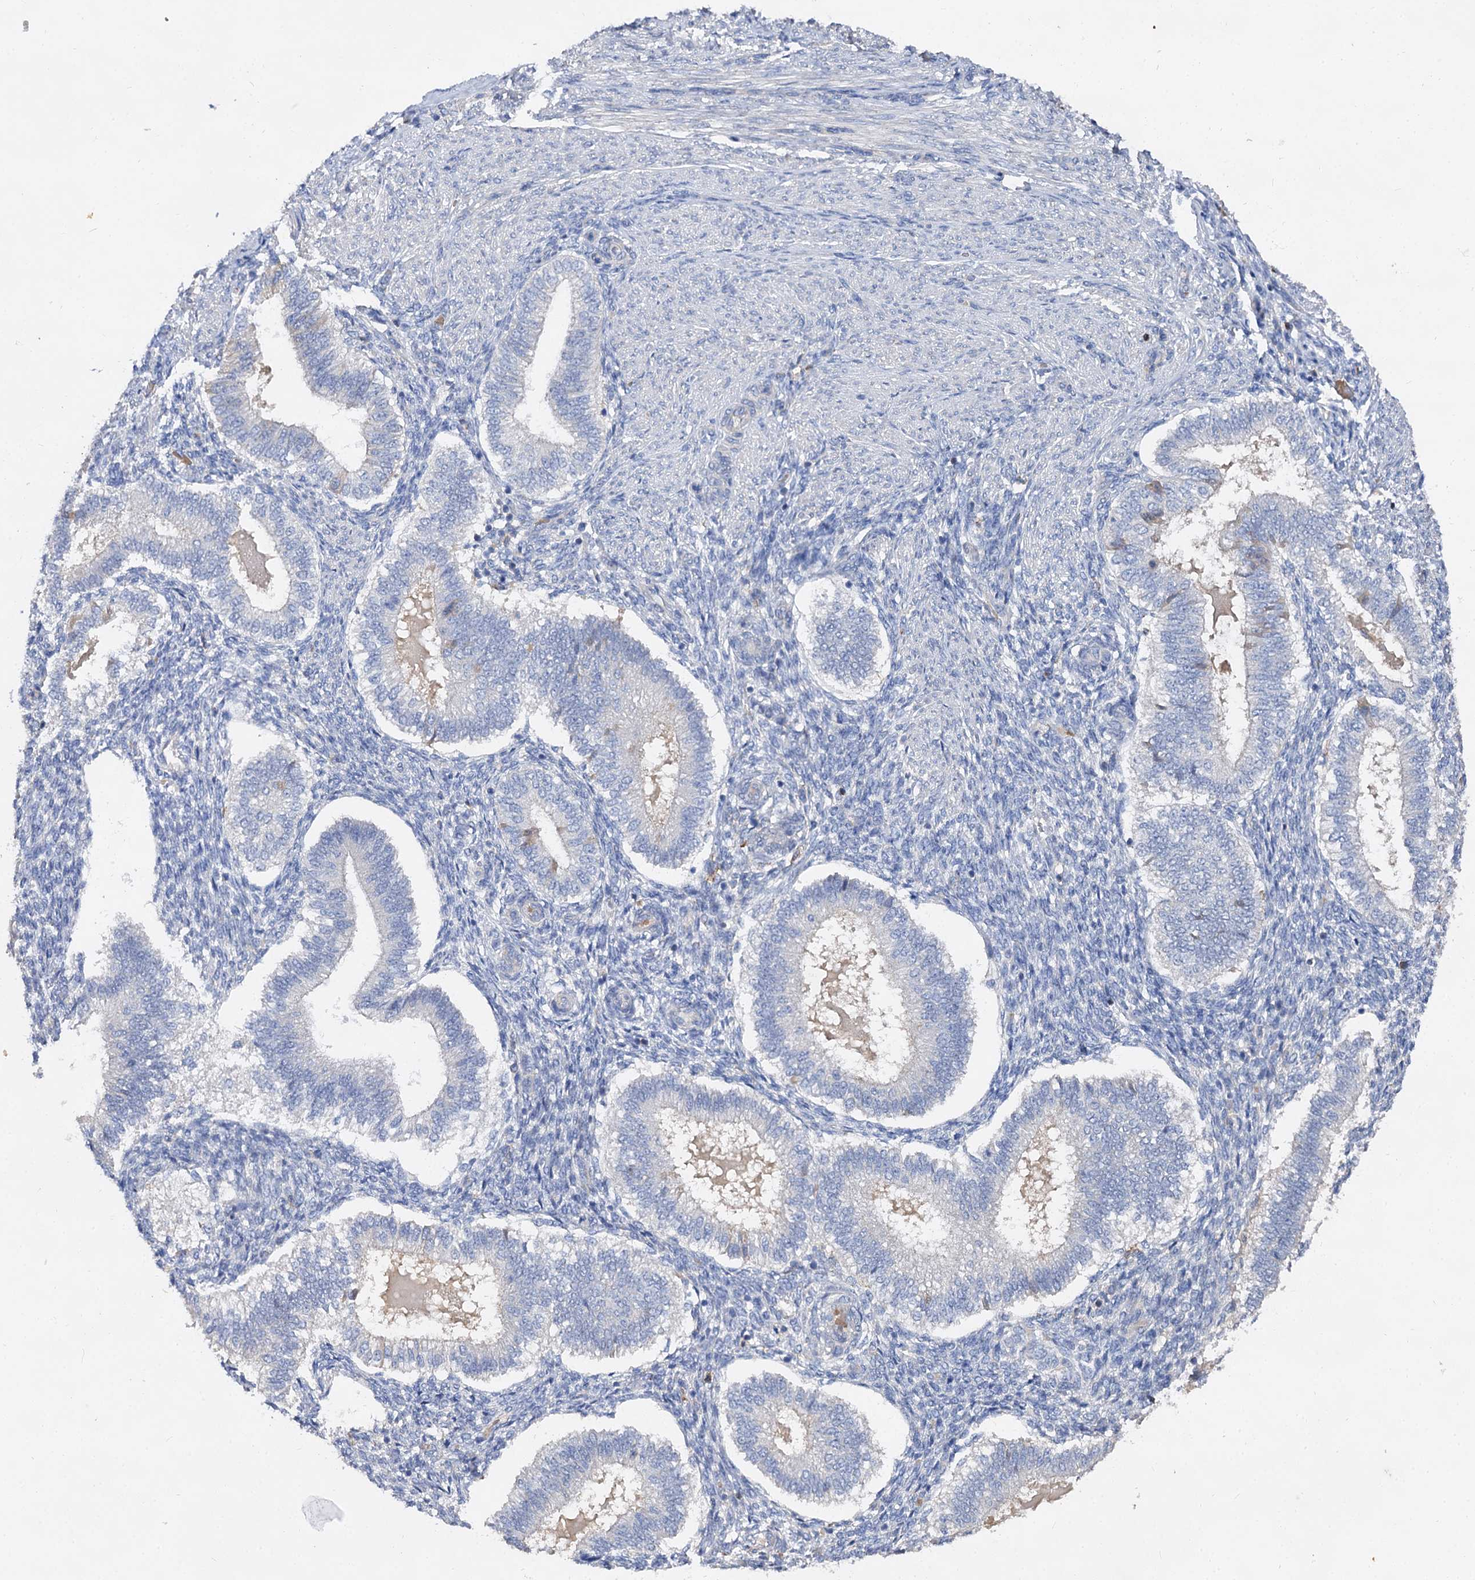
{"staining": {"intensity": "negative", "quantity": "none", "location": "none"}, "tissue": "endometrium", "cell_type": "Cells in endometrial stroma", "image_type": "normal", "snomed": [{"axis": "morphology", "description": "Normal tissue, NOS"}, {"axis": "topography", "description": "Endometrium"}], "caption": "DAB (3,3'-diaminobenzidine) immunohistochemical staining of benign endometrium exhibits no significant positivity in cells in endometrial stroma.", "gene": "HVCN1", "patient": {"sex": "female", "age": 25}}